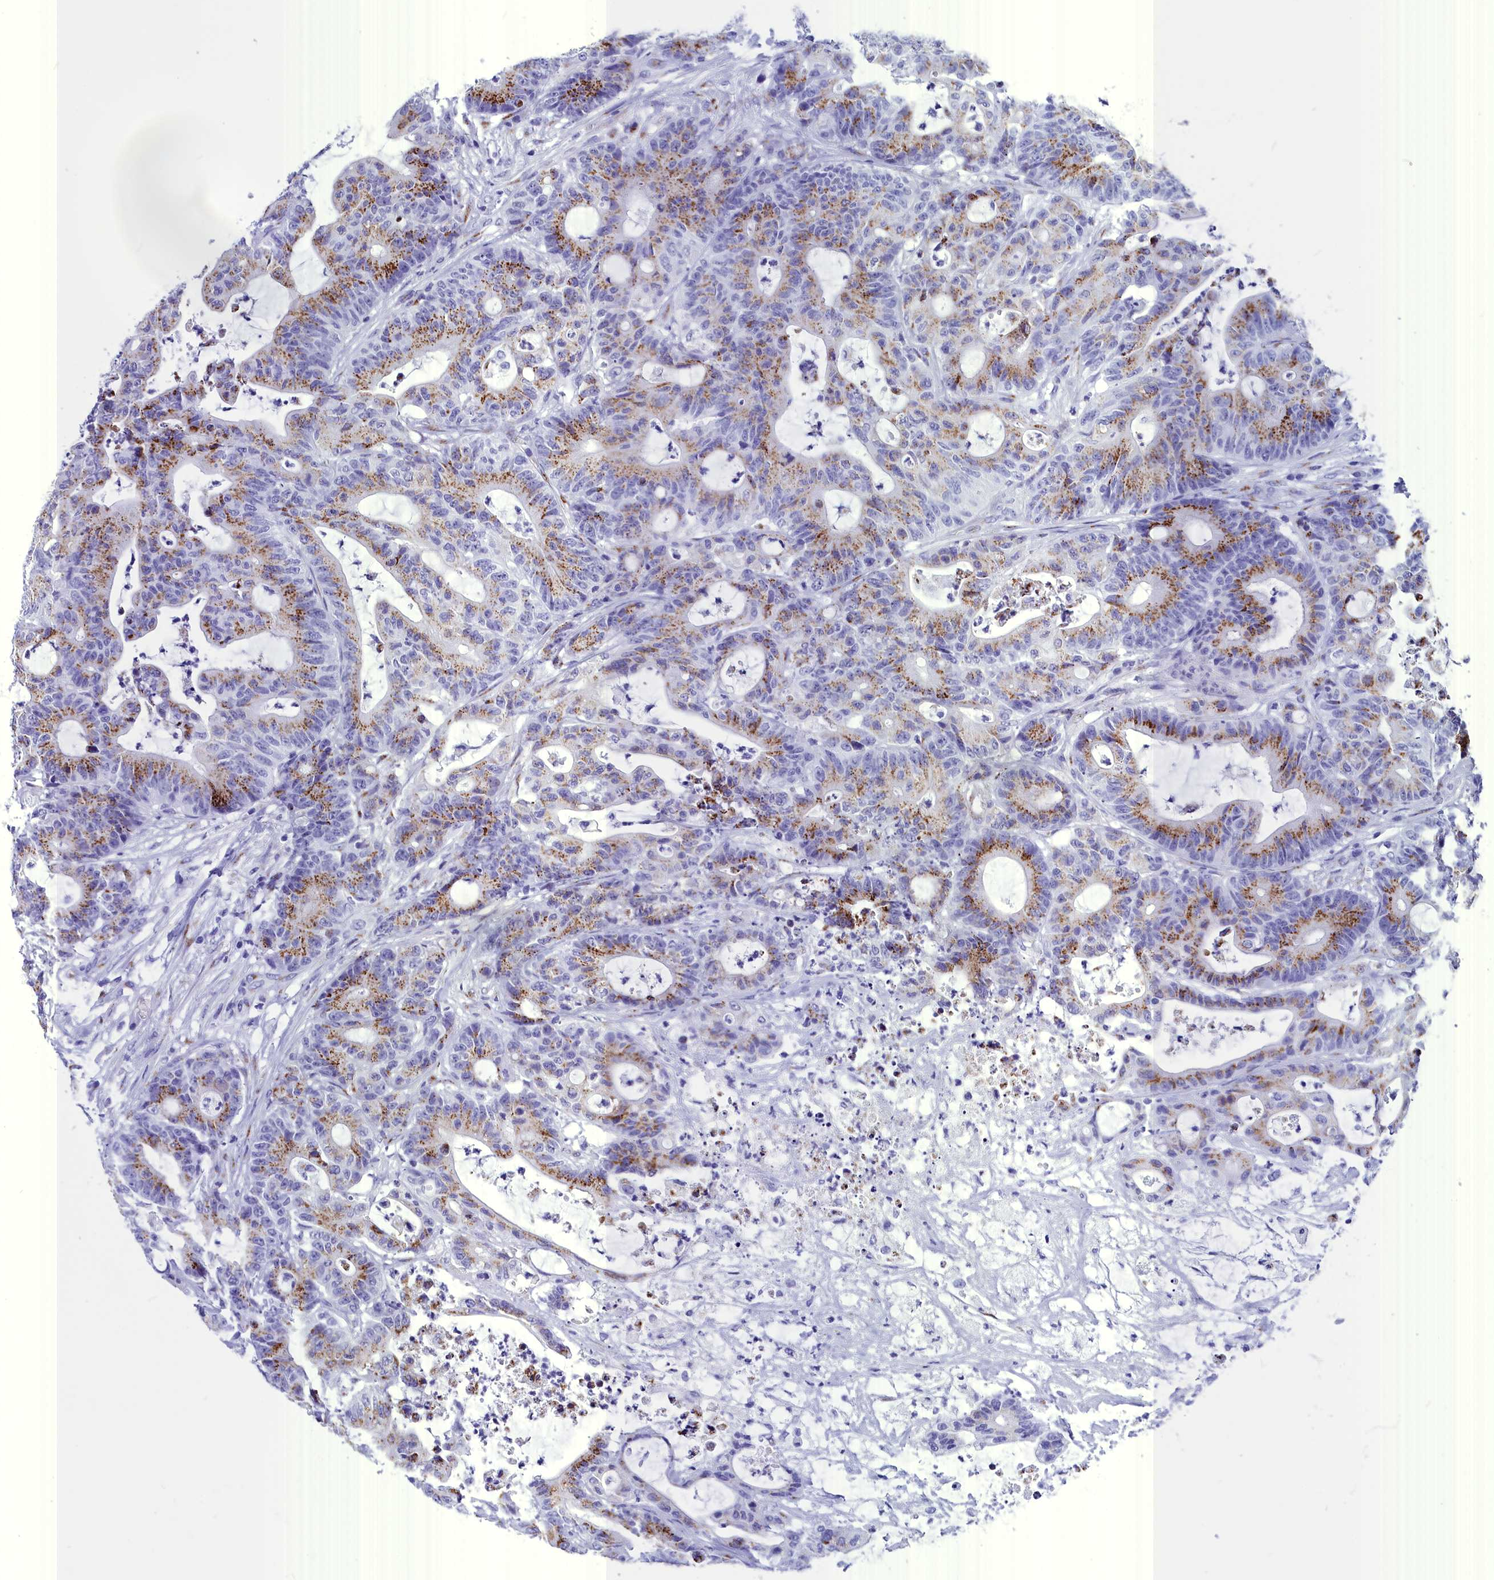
{"staining": {"intensity": "moderate", "quantity": ">75%", "location": "cytoplasmic/membranous"}, "tissue": "colorectal cancer", "cell_type": "Tumor cells", "image_type": "cancer", "snomed": [{"axis": "morphology", "description": "Adenocarcinoma, NOS"}, {"axis": "topography", "description": "Colon"}], "caption": "A brown stain labels moderate cytoplasmic/membranous staining of a protein in adenocarcinoma (colorectal) tumor cells.", "gene": "AP3B2", "patient": {"sex": "female", "age": 84}}